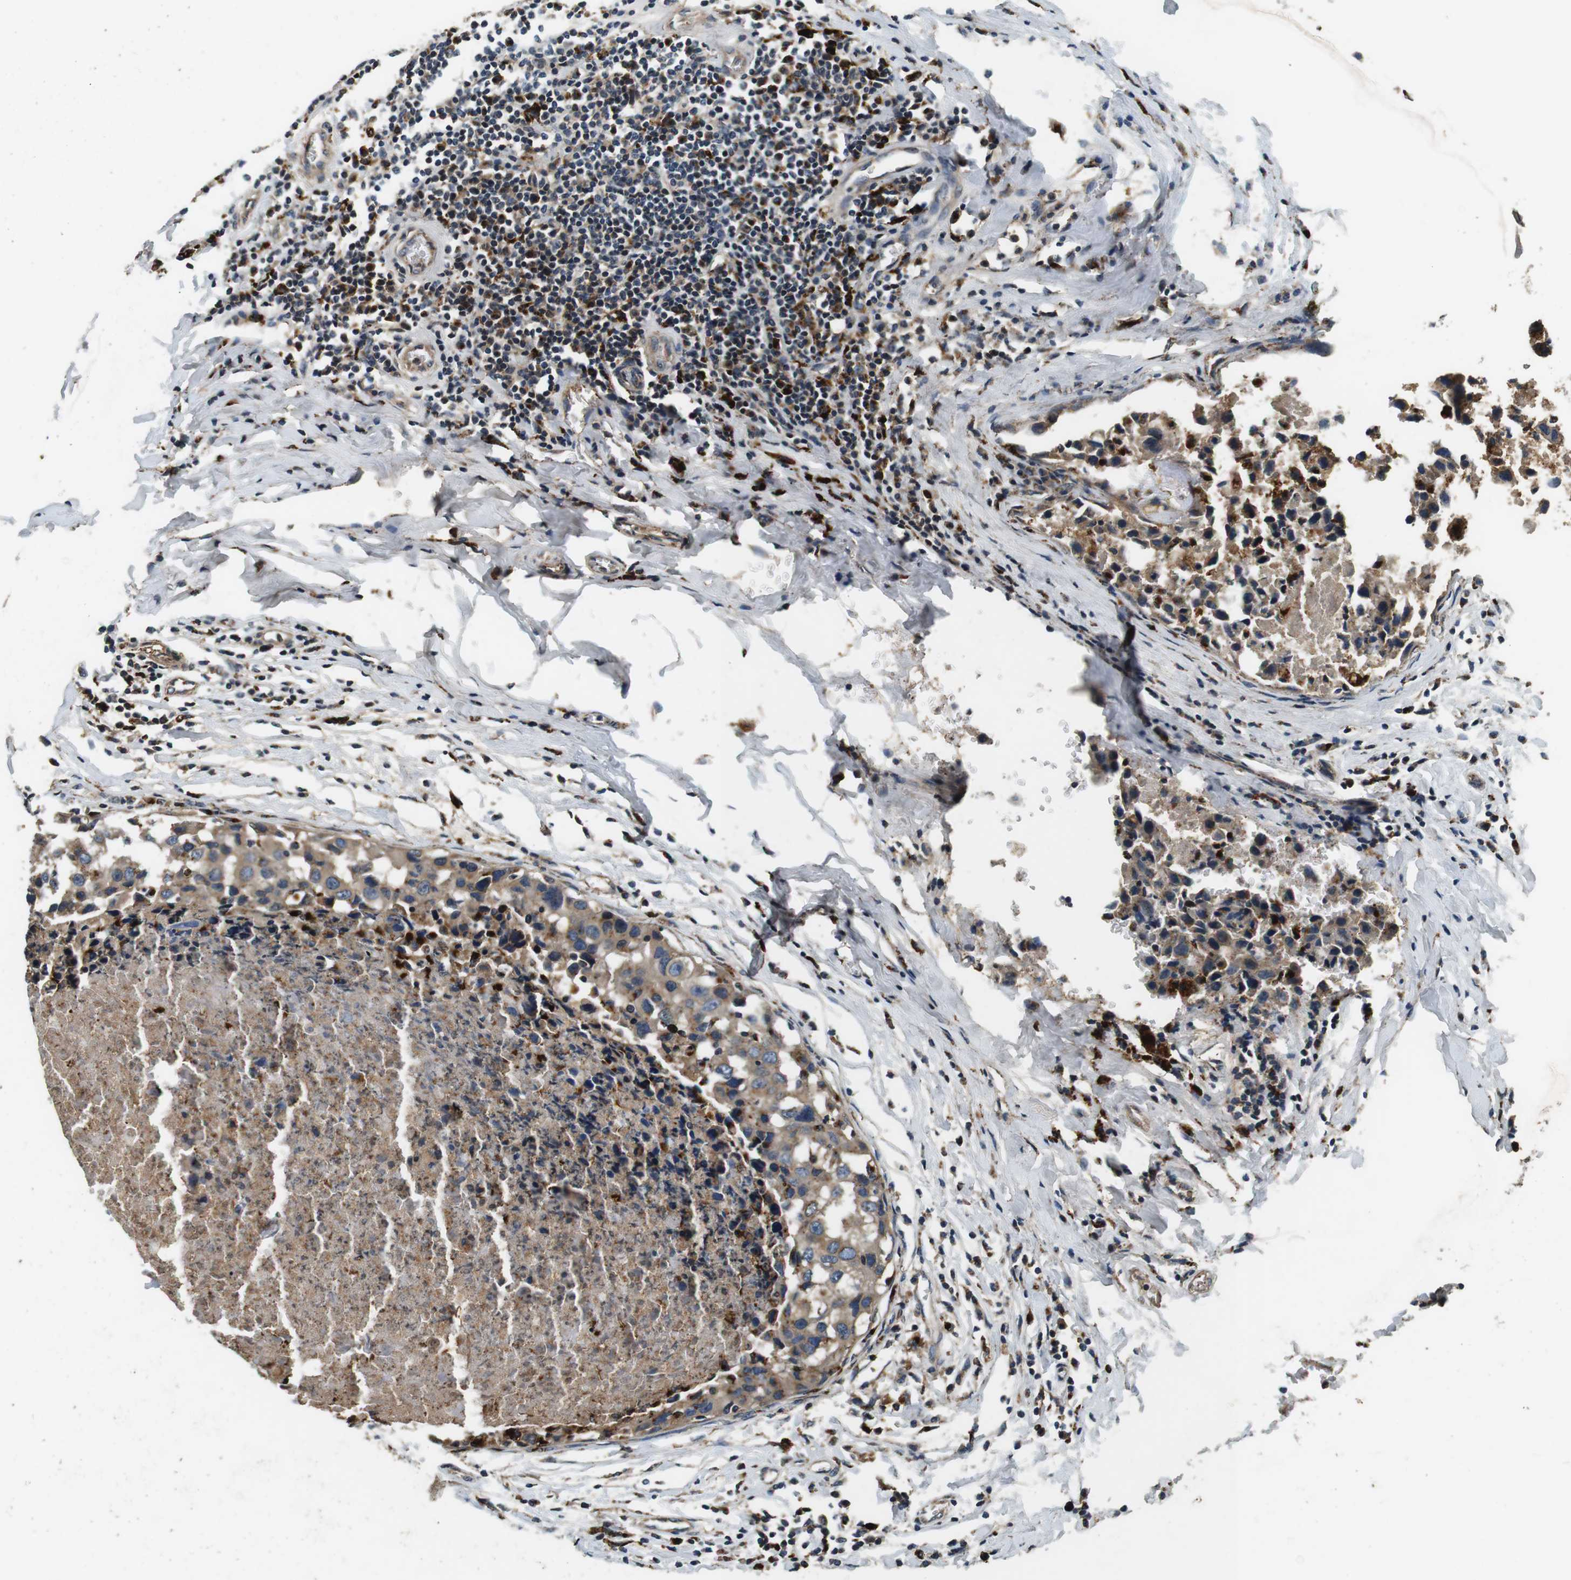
{"staining": {"intensity": "moderate", "quantity": ">75%", "location": "cytoplasmic/membranous"}, "tissue": "breast cancer", "cell_type": "Tumor cells", "image_type": "cancer", "snomed": [{"axis": "morphology", "description": "Duct carcinoma"}, {"axis": "topography", "description": "Breast"}], "caption": "Immunohistochemistry (DAB) staining of intraductal carcinoma (breast) demonstrates moderate cytoplasmic/membranous protein staining in about >75% of tumor cells.", "gene": "TXNRD1", "patient": {"sex": "female", "age": 27}}